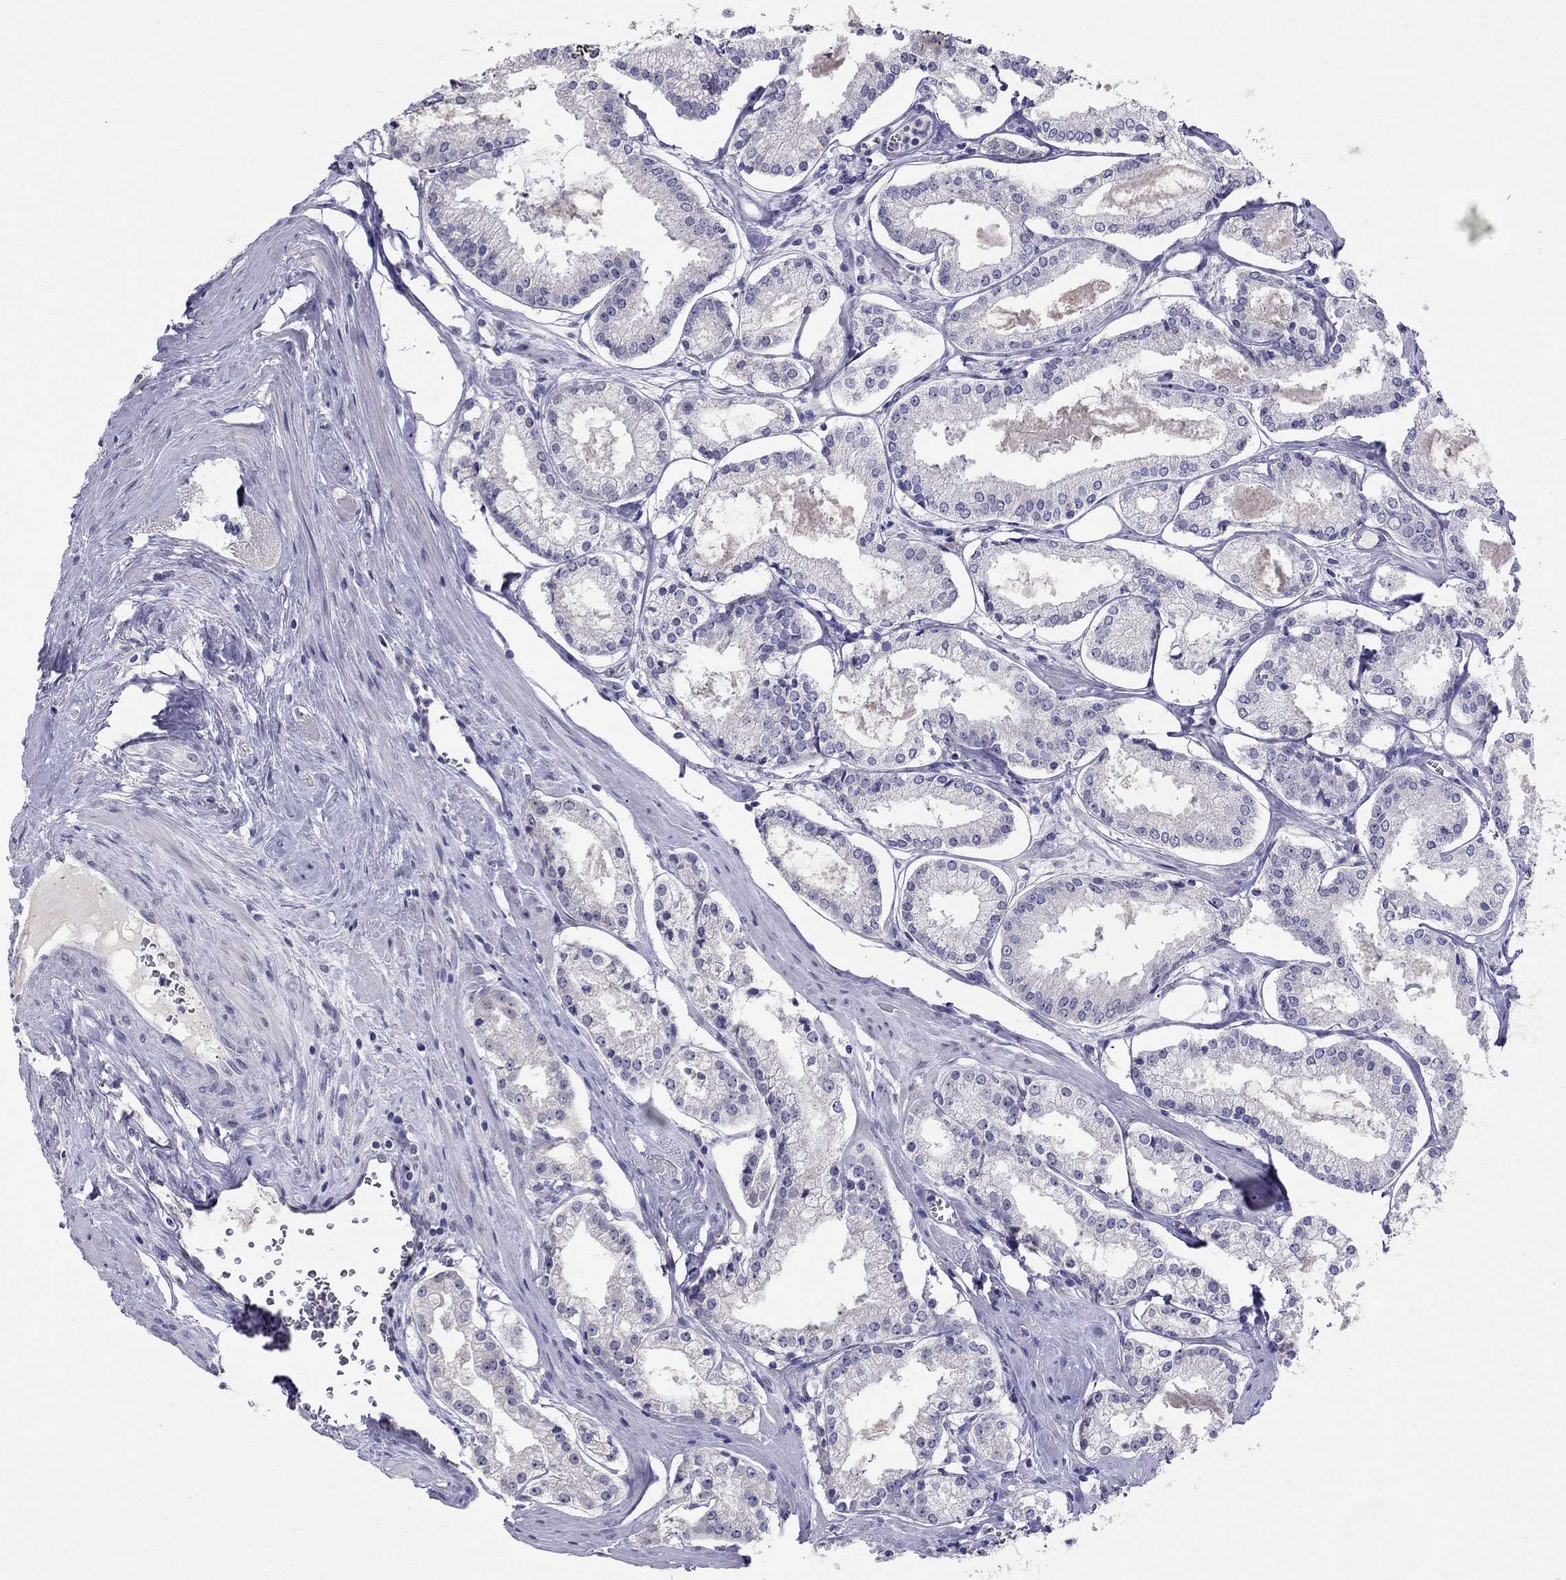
{"staining": {"intensity": "negative", "quantity": "none", "location": "none"}, "tissue": "prostate cancer", "cell_type": "Tumor cells", "image_type": "cancer", "snomed": [{"axis": "morphology", "description": "Adenocarcinoma, NOS"}, {"axis": "topography", "description": "Prostate"}], "caption": "DAB immunohistochemical staining of prostate cancer (adenocarcinoma) exhibits no significant staining in tumor cells.", "gene": "MYO3B", "patient": {"sex": "male", "age": 72}}